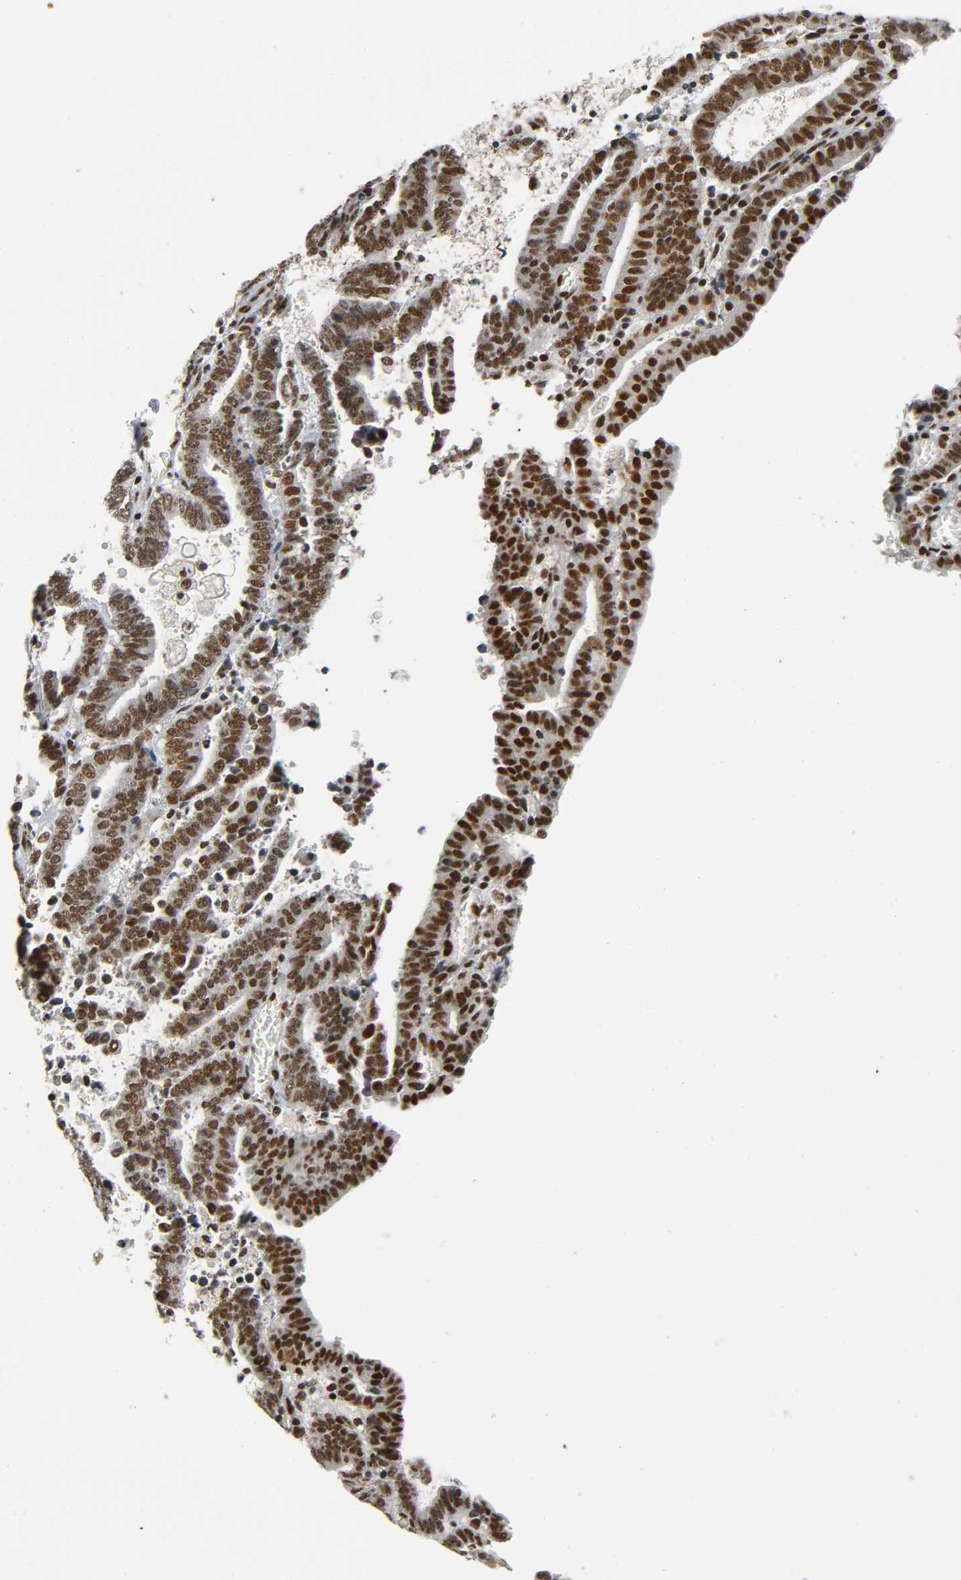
{"staining": {"intensity": "strong", "quantity": ">75%", "location": "nuclear"}, "tissue": "endometrial cancer", "cell_type": "Tumor cells", "image_type": "cancer", "snomed": [{"axis": "morphology", "description": "Adenocarcinoma, NOS"}, {"axis": "topography", "description": "Uterus"}], "caption": "High-magnification brightfield microscopy of endometrial cancer stained with DAB (3,3'-diaminobenzidine) (brown) and counterstained with hematoxylin (blue). tumor cells exhibit strong nuclear staining is present in about>75% of cells. Ihc stains the protein of interest in brown and the nuclei are stained blue.", "gene": "CDK9", "patient": {"sex": "female", "age": 83}}